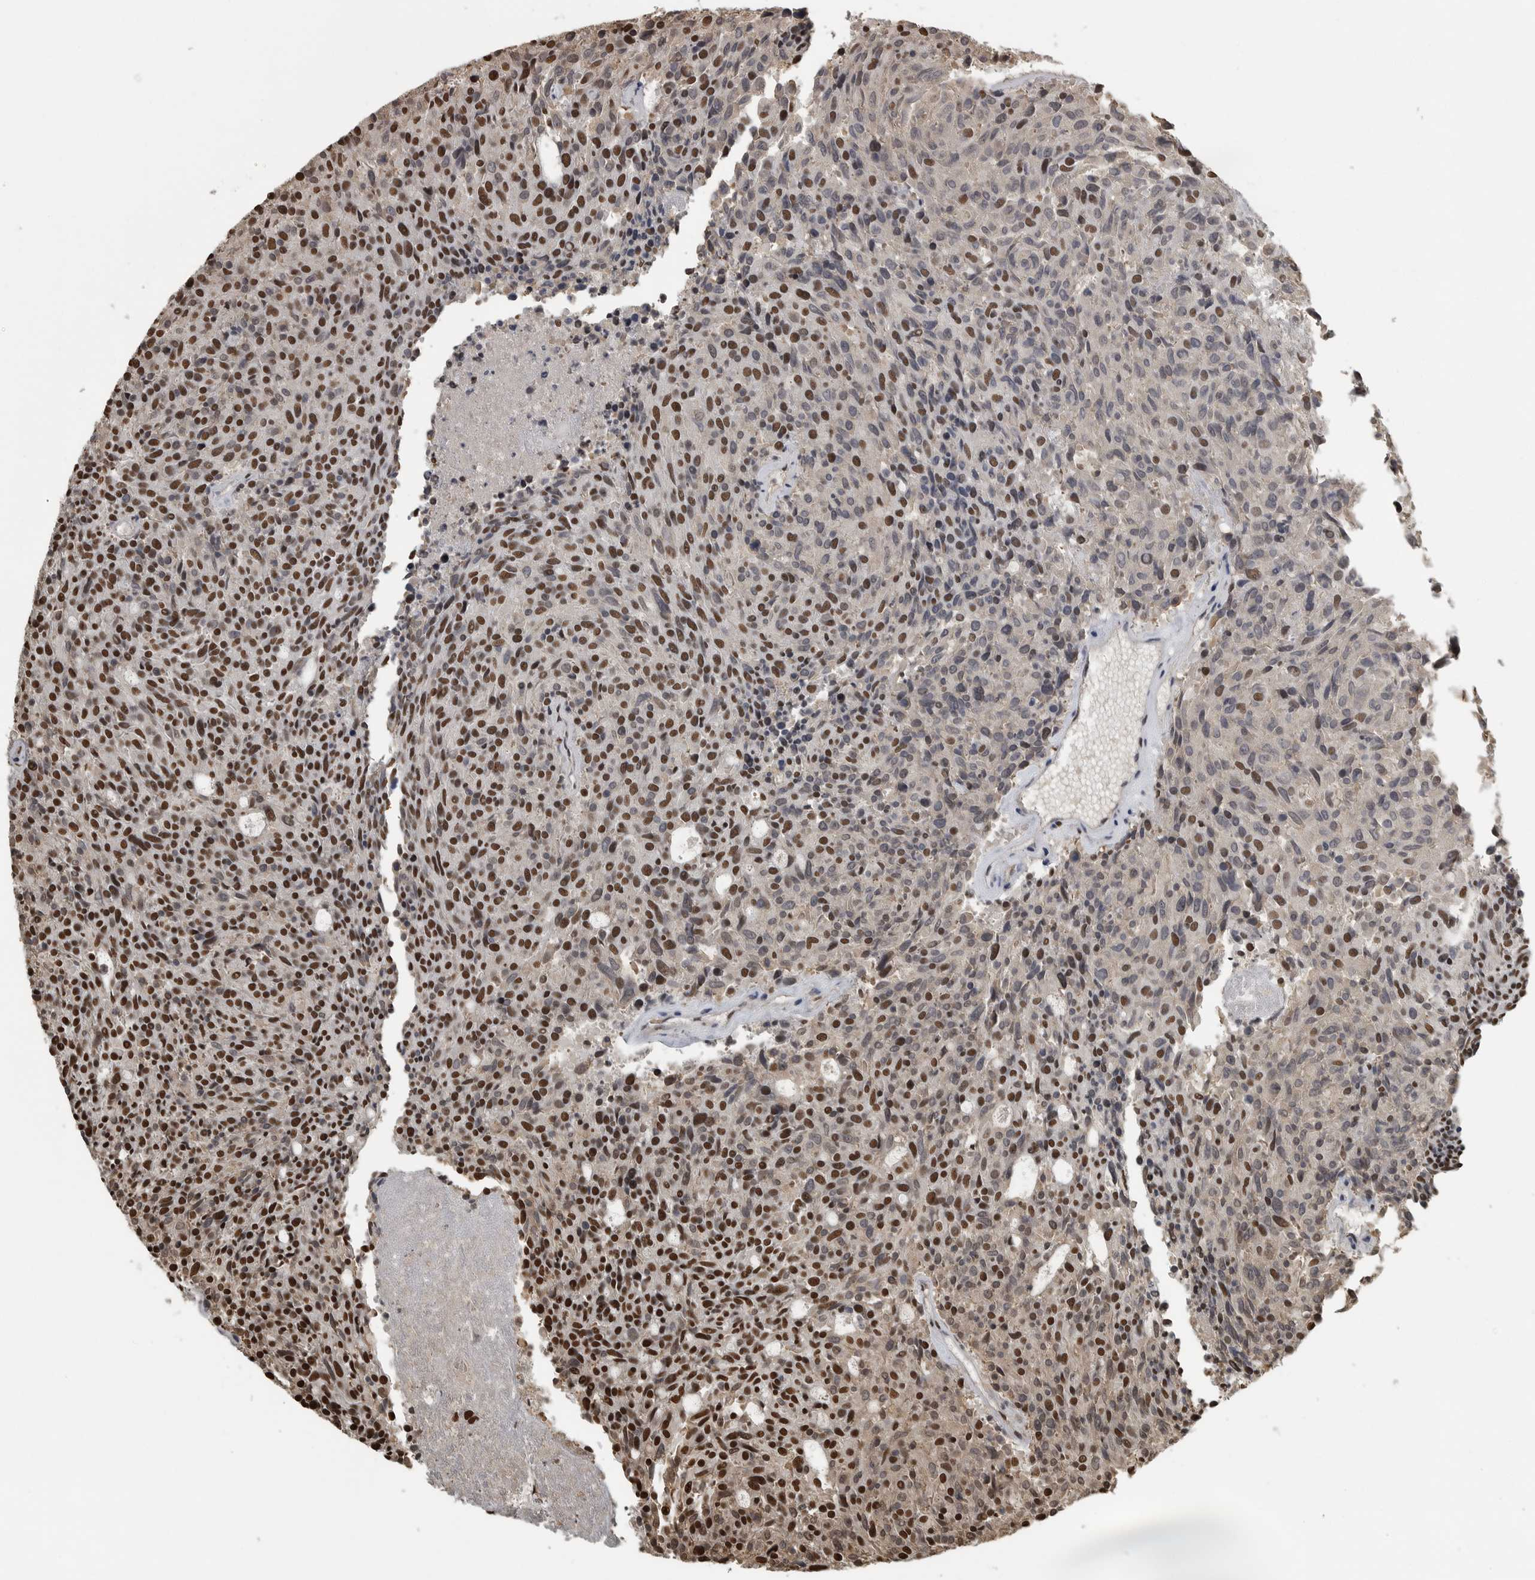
{"staining": {"intensity": "strong", "quantity": ">75%", "location": "nuclear"}, "tissue": "carcinoid", "cell_type": "Tumor cells", "image_type": "cancer", "snomed": [{"axis": "morphology", "description": "Carcinoid, malignant, NOS"}, {"axis": "topography", "description": "Pancreas"}], "caption": "Brown immunohistochemical staining in human carcinoid displays strong nuclear positivity in approximately >75% of tumor cells.", "gene": "TGS1", "patient": {"sex": "female", "age": 54}}